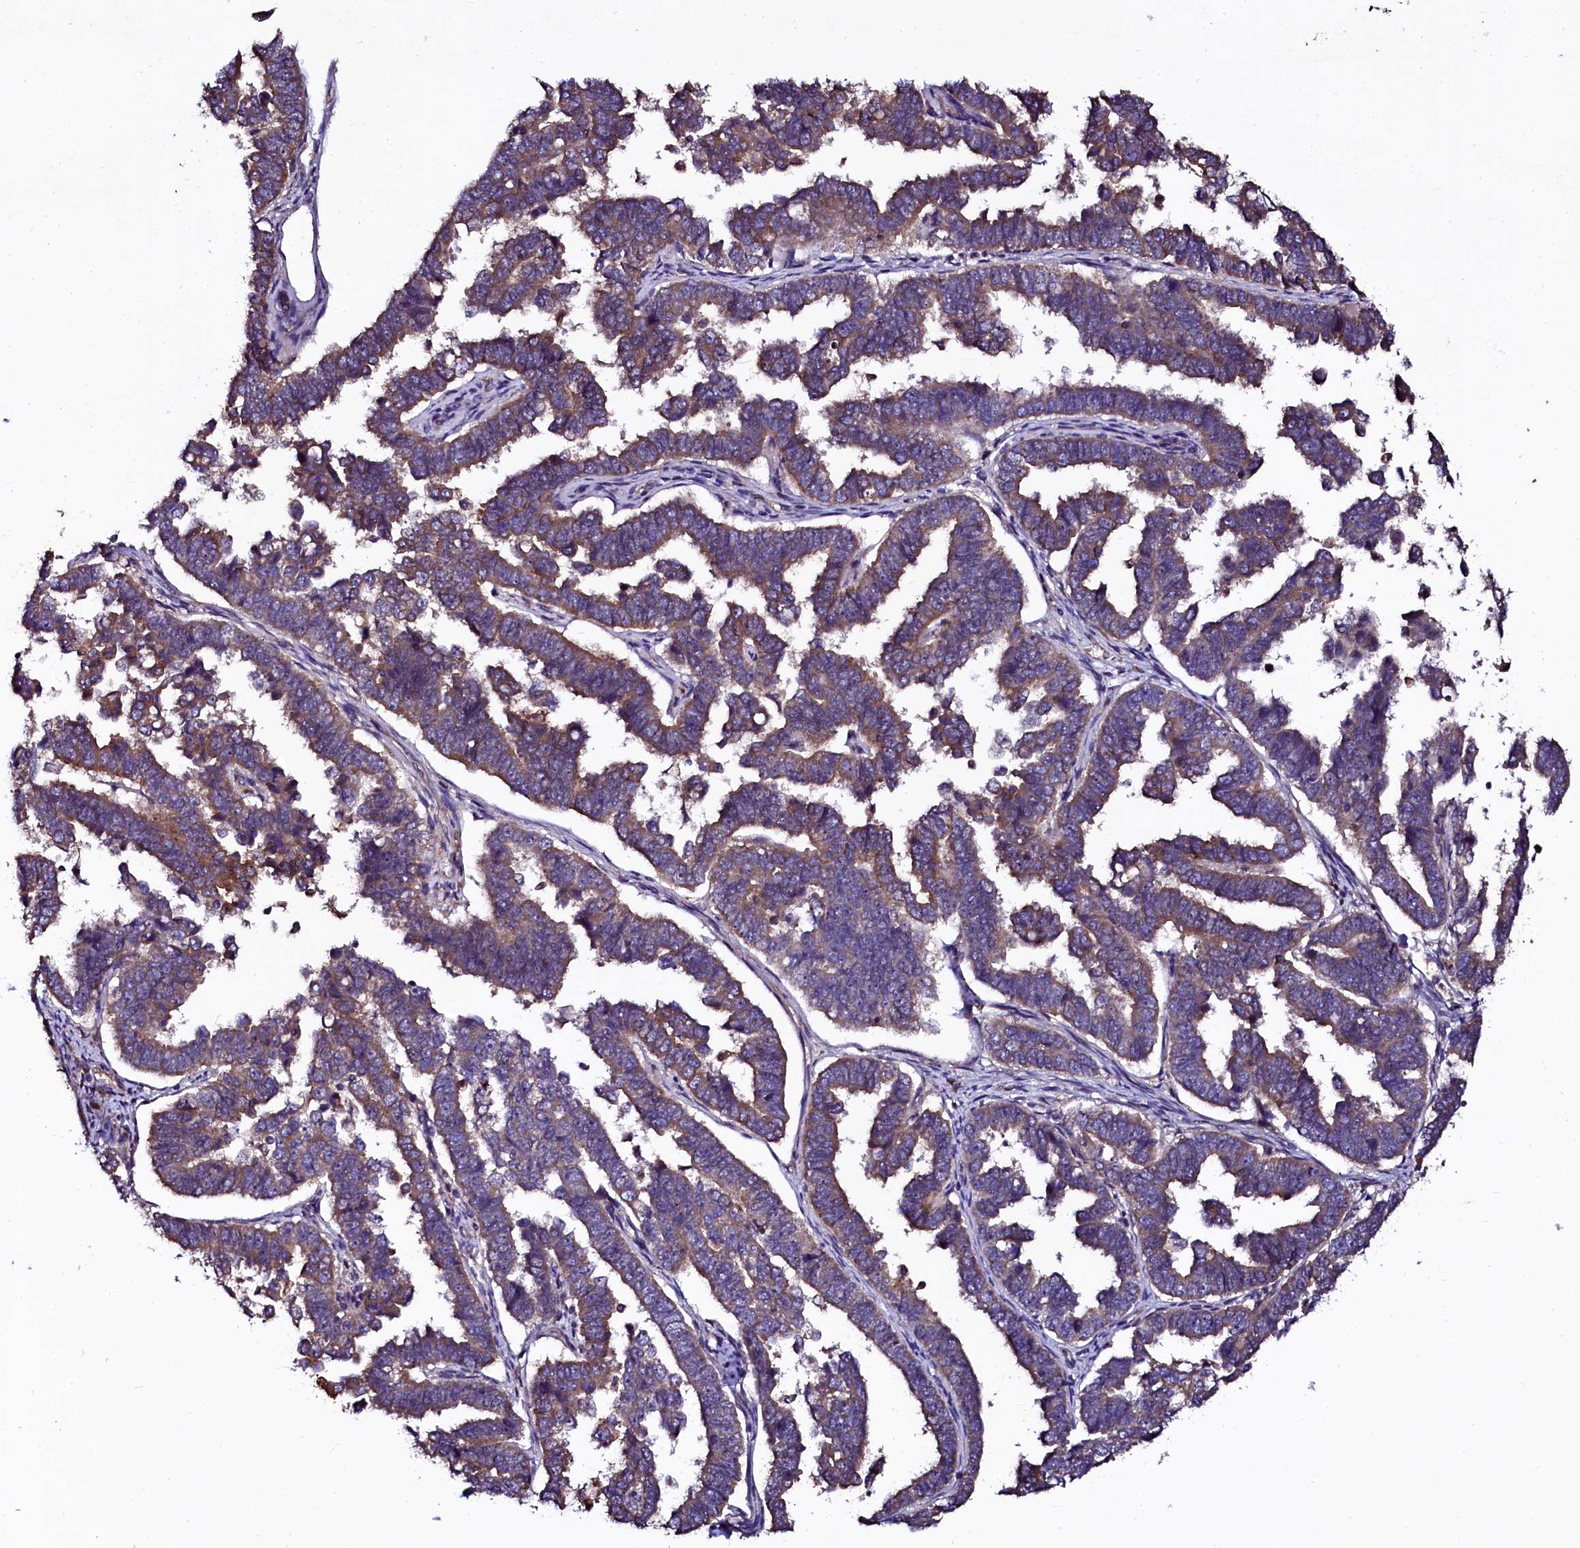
{"staining": {"intensity": "moderate", "quantity": "25%-75%", "location": "cytoplasmic/membranous"}, "tissue": "endometrial cancer", "cell_type": "Tumor cells", "image_type": "cancer", "snomed": [{"axis": "morphology", "description": "Adenocarcinoma, NOS"}, {"axis": "topography", "description": "Endometrium"}], "caption": "A high-resolution image shows IHC staining of endometrial cancer (adenocarcinoma), which exhibits moderate cytoplasmic/membranous positivity in about 25%-75% of tumor cells.", "gene": "APPL2", "patient": {"sex": "female", "age": 75}}